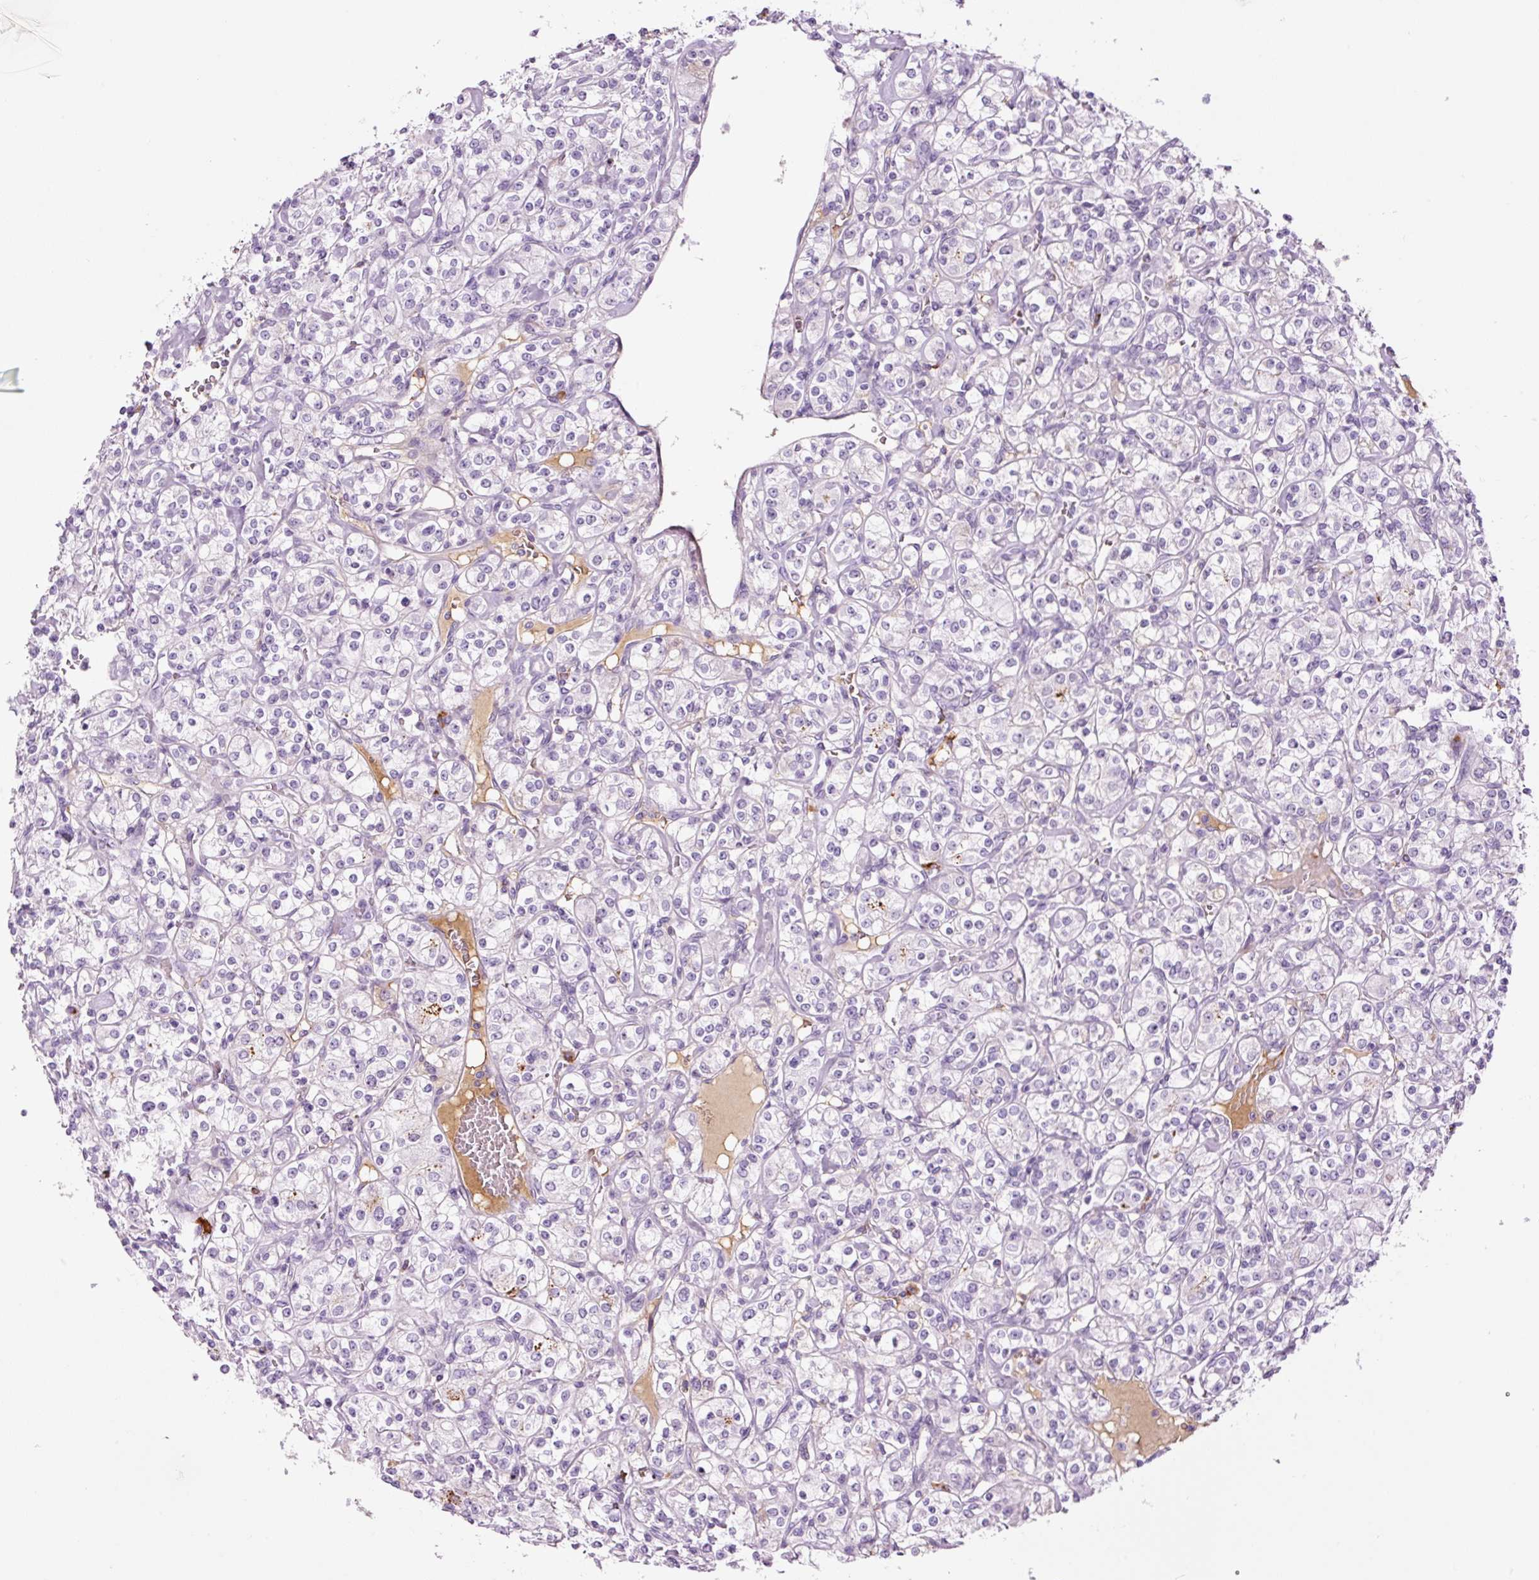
{"staining": {"intensity": "negative", "quantity": "none", "location": "none"}, "tissue": "renal cancer", "cell_type": "Tumor cells", "image_type": "cancer", "snomed": [{"axis": "morphology", "description": "Adenocarcinoma, NOS"}, {"axis": "topography", "description": "Kidney"}], "caption": "This is an immunohistochemistry (IHC) micrograph of human renal cancer (adenocarcinoma). There is no positivity in tumor cells.", "gene": "KLF1", "patient": {"sex": "male", "age": 77}}